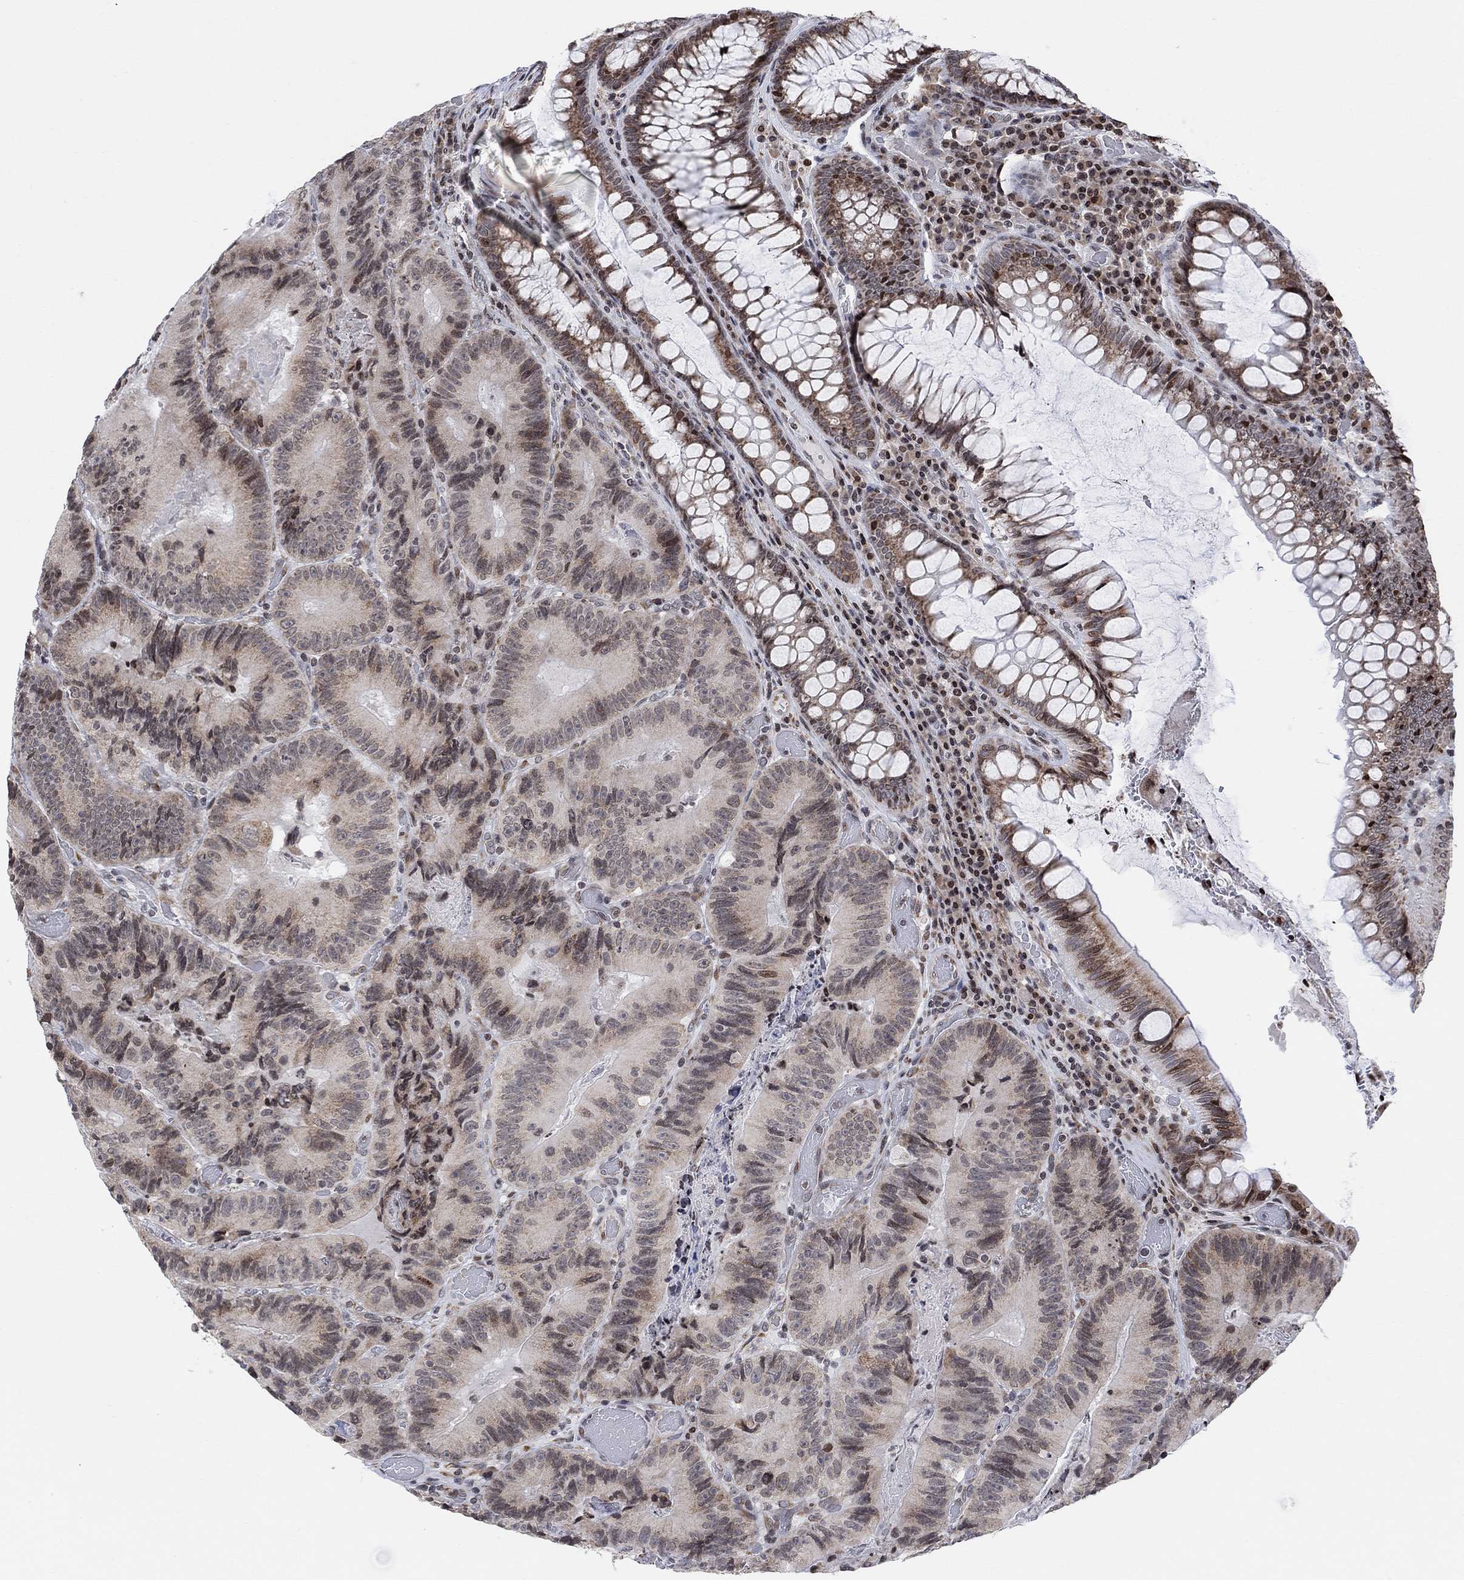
{"staining": {"intensity": "weak", "quantity": "<25%", "location": "cytoplasmic/membranous,nuclear"}, "tissue": "colorectal cancer", "cell_type": "Tumor cells", "image_type": "cancer", "snomed": [{"axis": "morphology", "description": "Adenocarcinoma, NOS"}, {"axis": "topography", "description": "Colon"}], "caption": "High power microscopy image of an IHC image of adenocarcinoma (colorectal), revealing no significant expression in tumor cells.", "gene": "ABHD14A", "patient": {"sex": "female", "age": 86}}